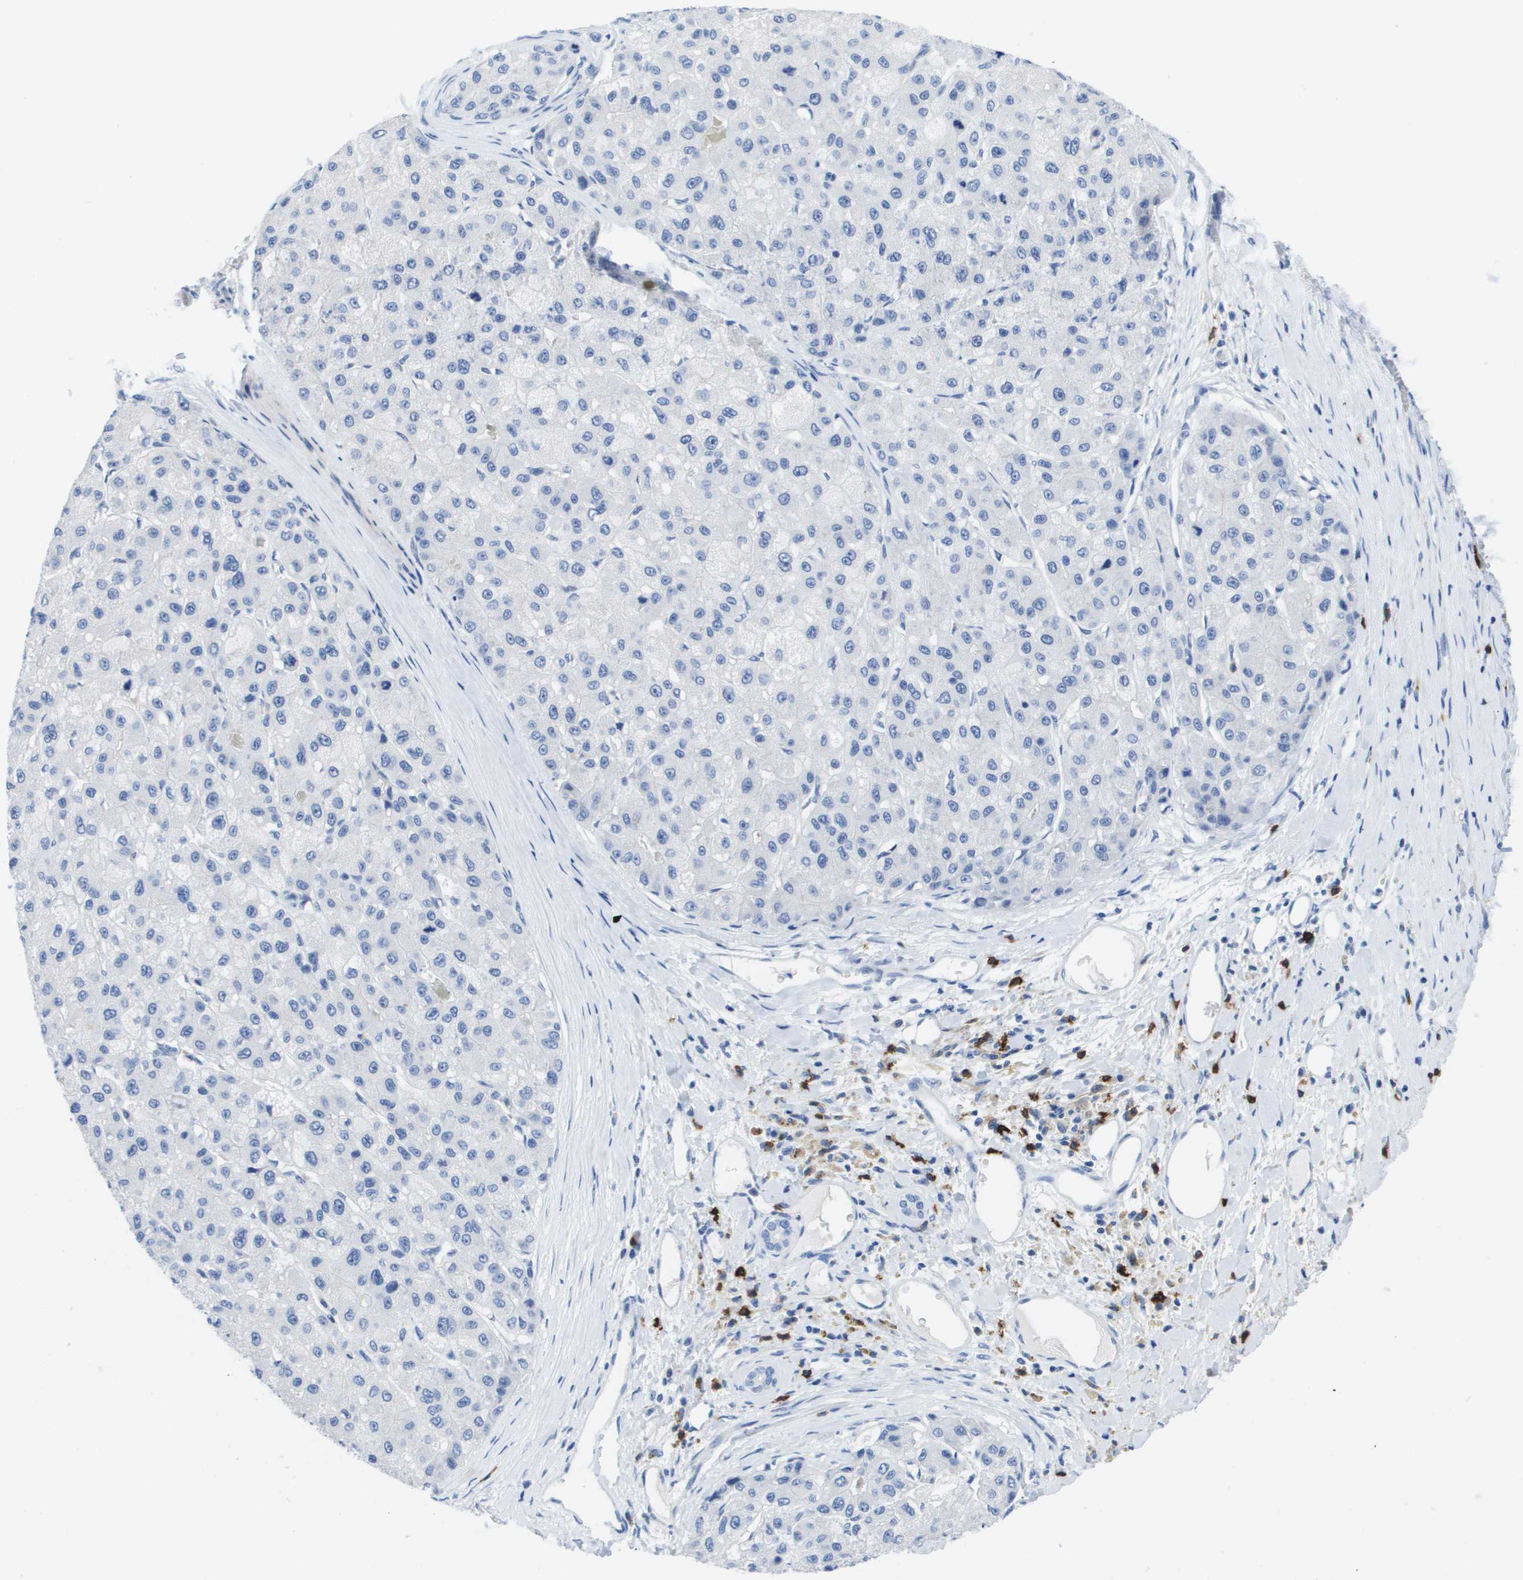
{"staining": {"intensity": "negative", "quantity": "none", "location": "none"}, "tissue": "liver cancer", "cell_type": "Tumor cells", "image_type": "cancer", "snomed": [{"axis": "morphology", "description": "Carcinoma, Hepatocellular, NOS"}, {"axis": "topography", "description": "Liver"}], "caption": "Micrograph shows no significant protein staining in tumor cells of hepatocellular carcinoma (liver).", "gene": "MS4A1", "patient": {"sex": "male", "age": 80}}